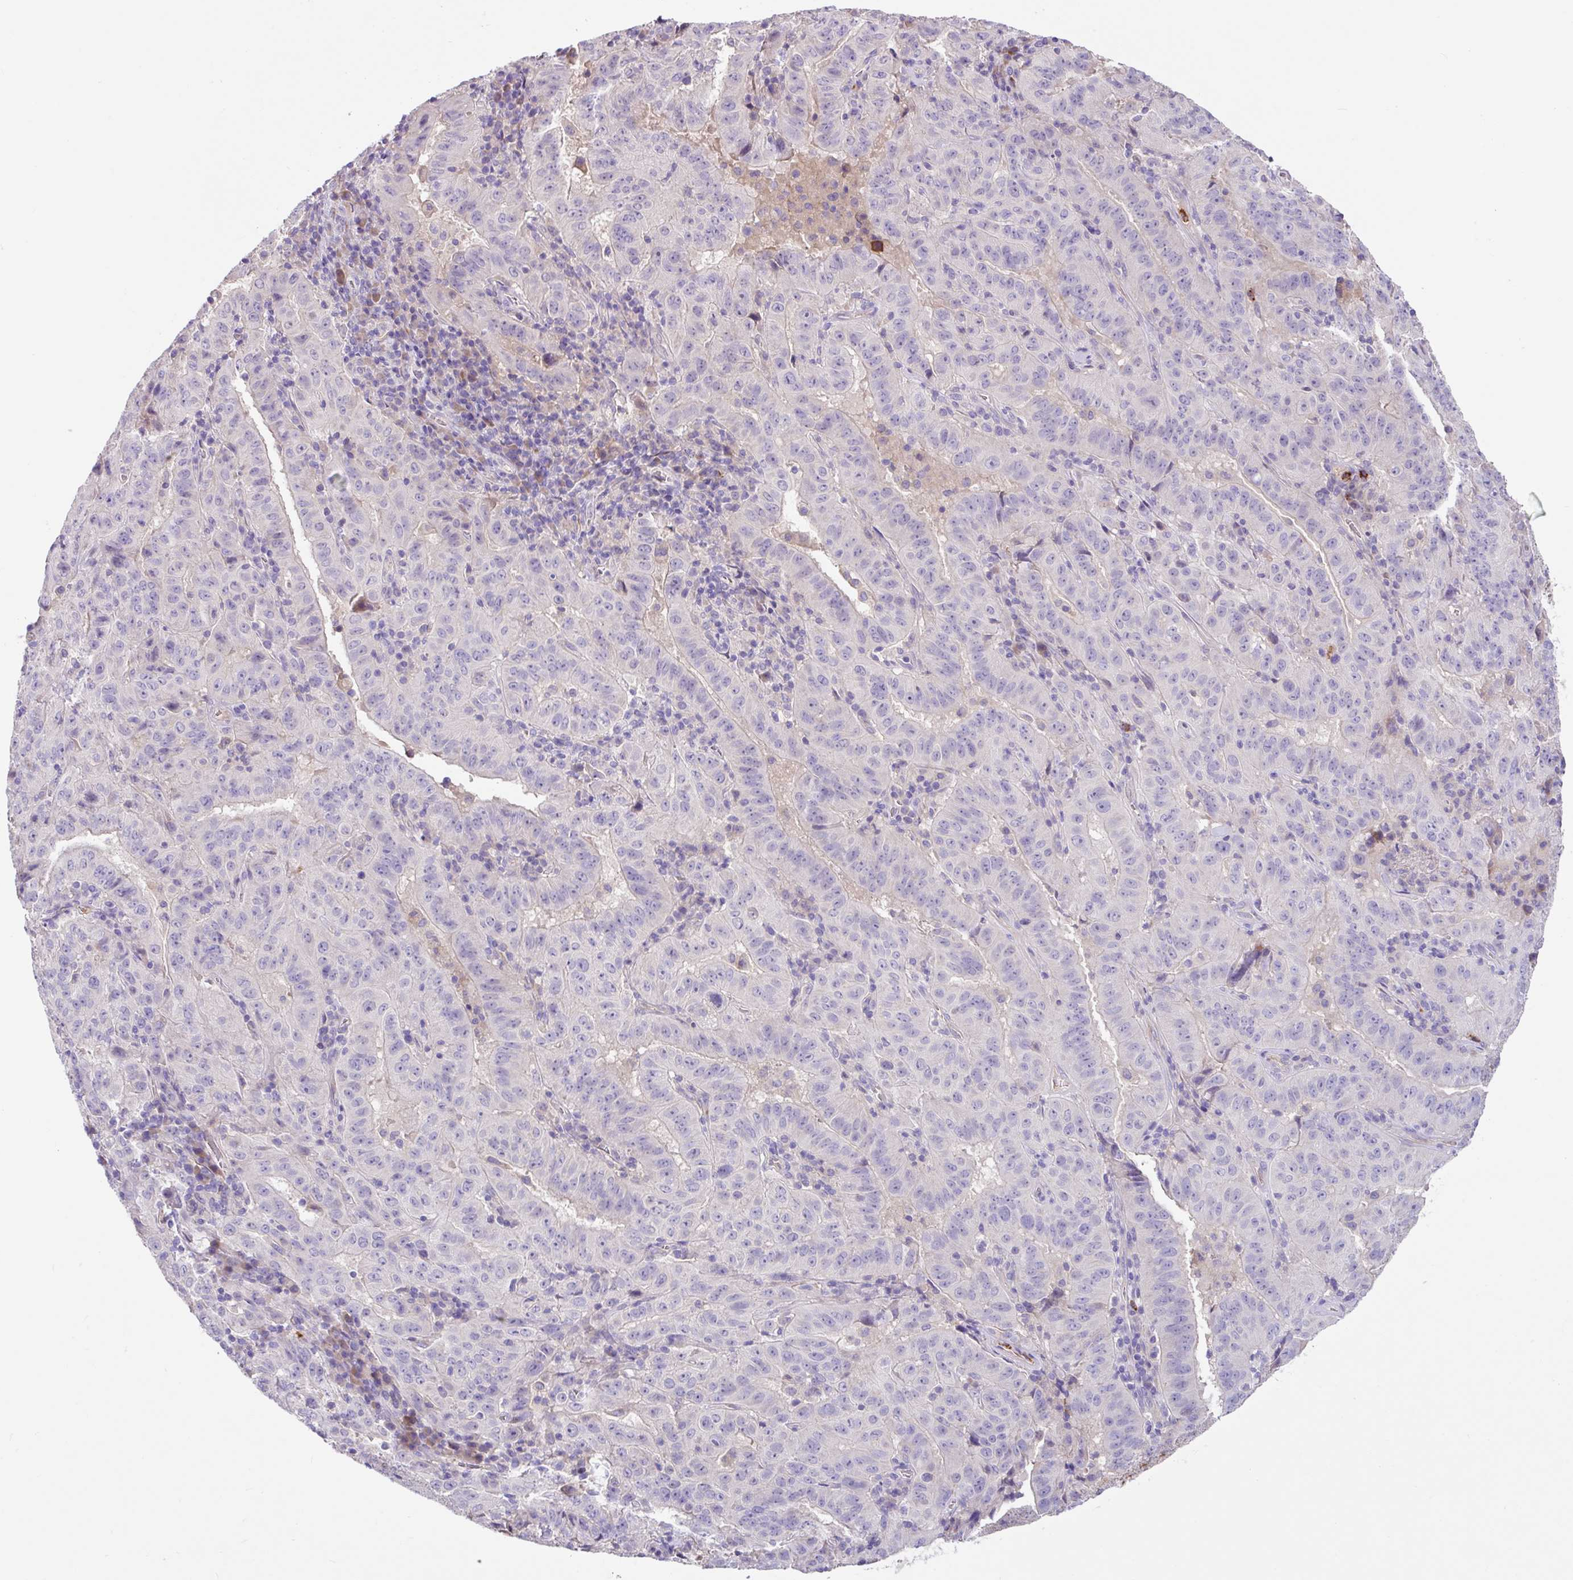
{"staining": {"intensity": "negative", "quantity": "none", "location": "none"}, "tissue": "pancreatic cancer", "cell_type": "Tumor cells", "image_type": "cancer", "snomed": [{"axis": "morphology", "description": "Adenocarcinoma, NOS"}, {"axis": "topography", "description": "Pancreas"}], "caption": "Tumor cells are negative for brown protein staining in adenocarcinoma (pancreatic).", "gene": "CRISP3", "patient": {"sex": "male", "age": 63}}